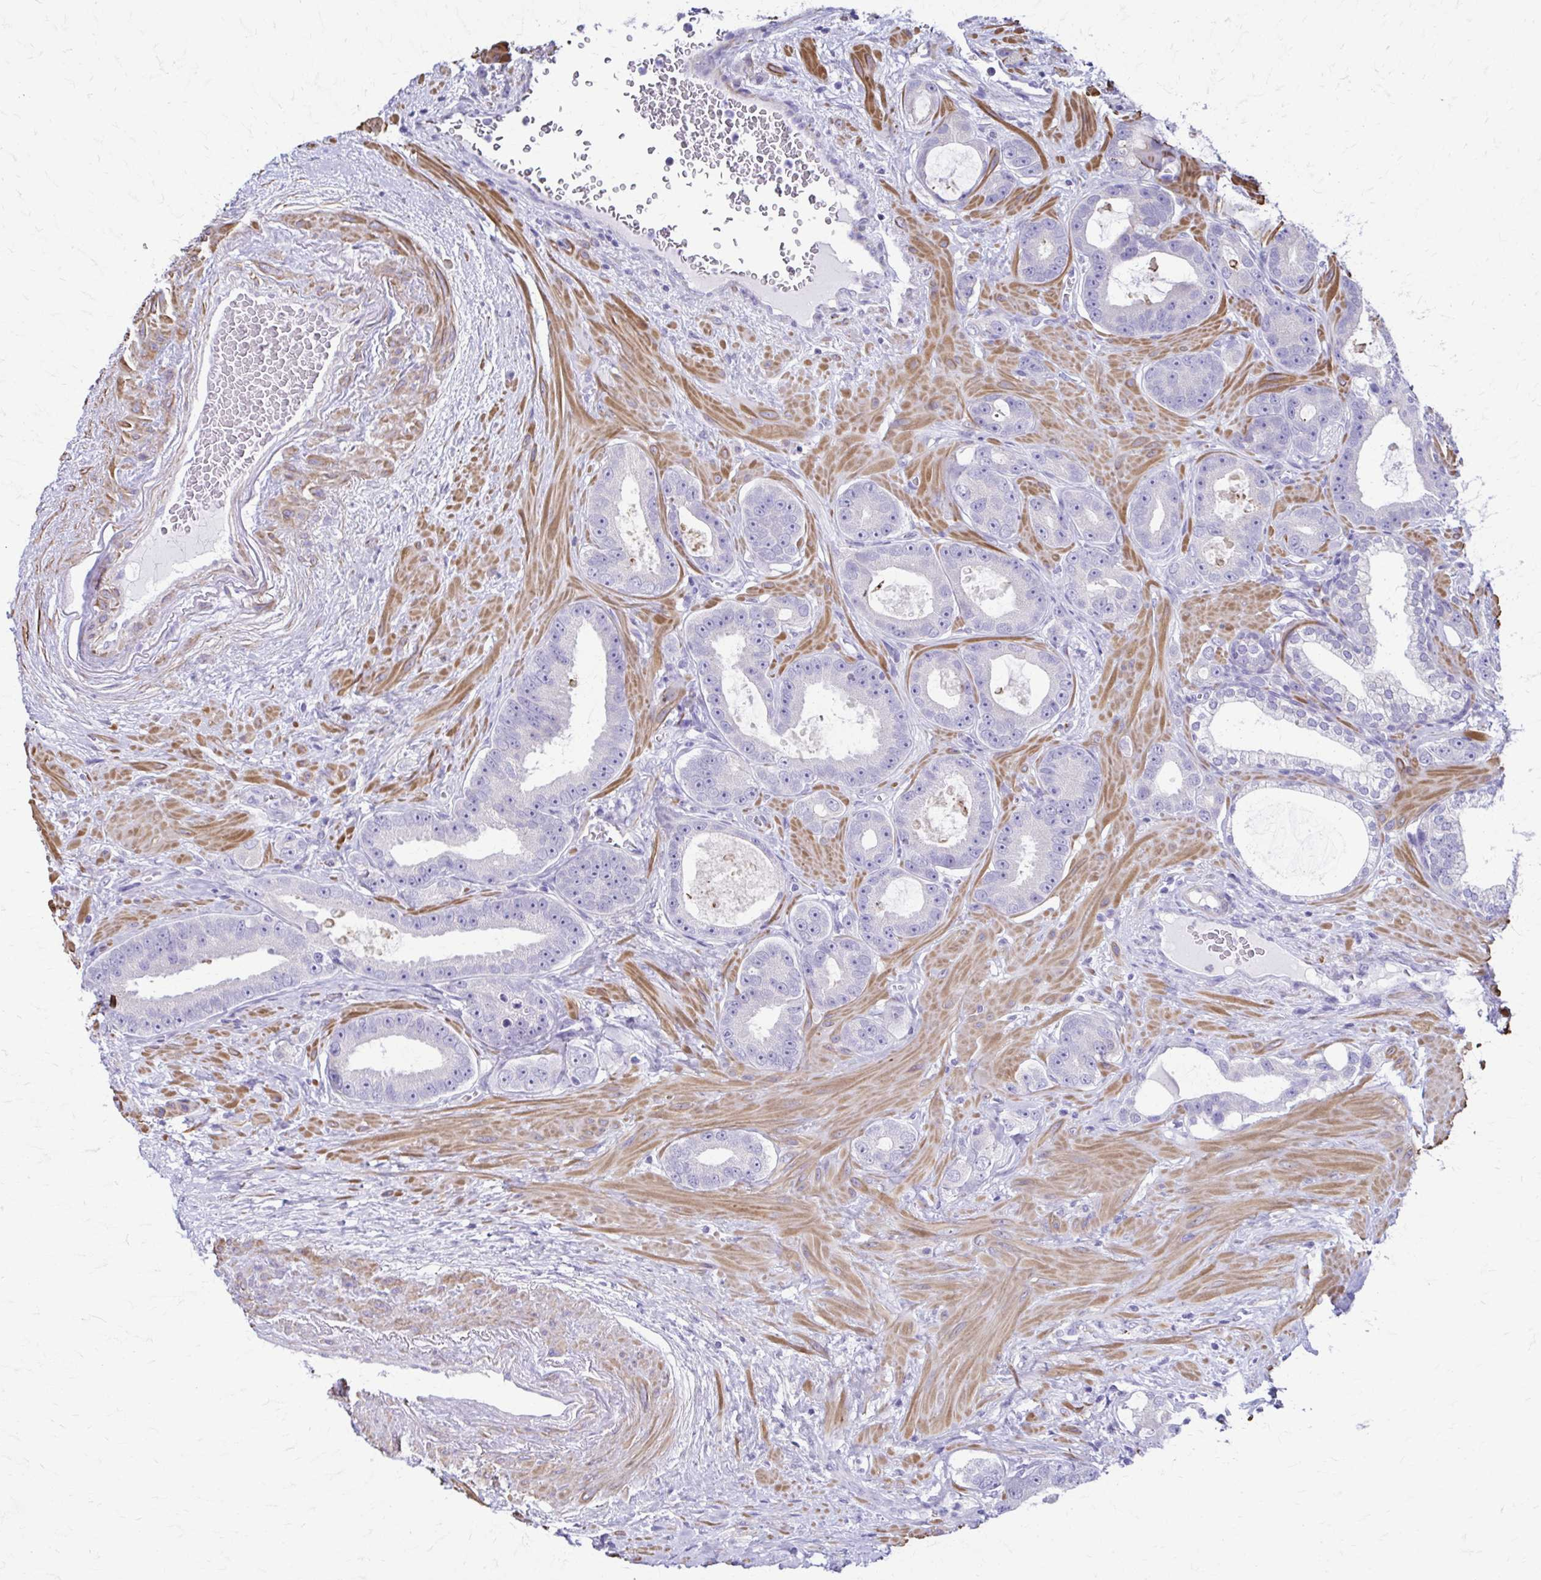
{"staining": {"intensity": "negative", "quantity": "none", "location": "none"}, "tissue": "prostate cancer", "cell_type": "Tumor cells", "image_type": "cancer", "snomed": [{"axis": "morphology", "description": "Adenocarcinoma, High grade"}, {"axis": "topography", "description": "Prostate"}], "caption": "This is an immunohistochemistry (IHC) photomicrograph of human high-grade adenocarcinoma (prostate). There is no positivity in tumor cells.", "gene": "DSP", "patient": {"sex": "male", "age": 65}}